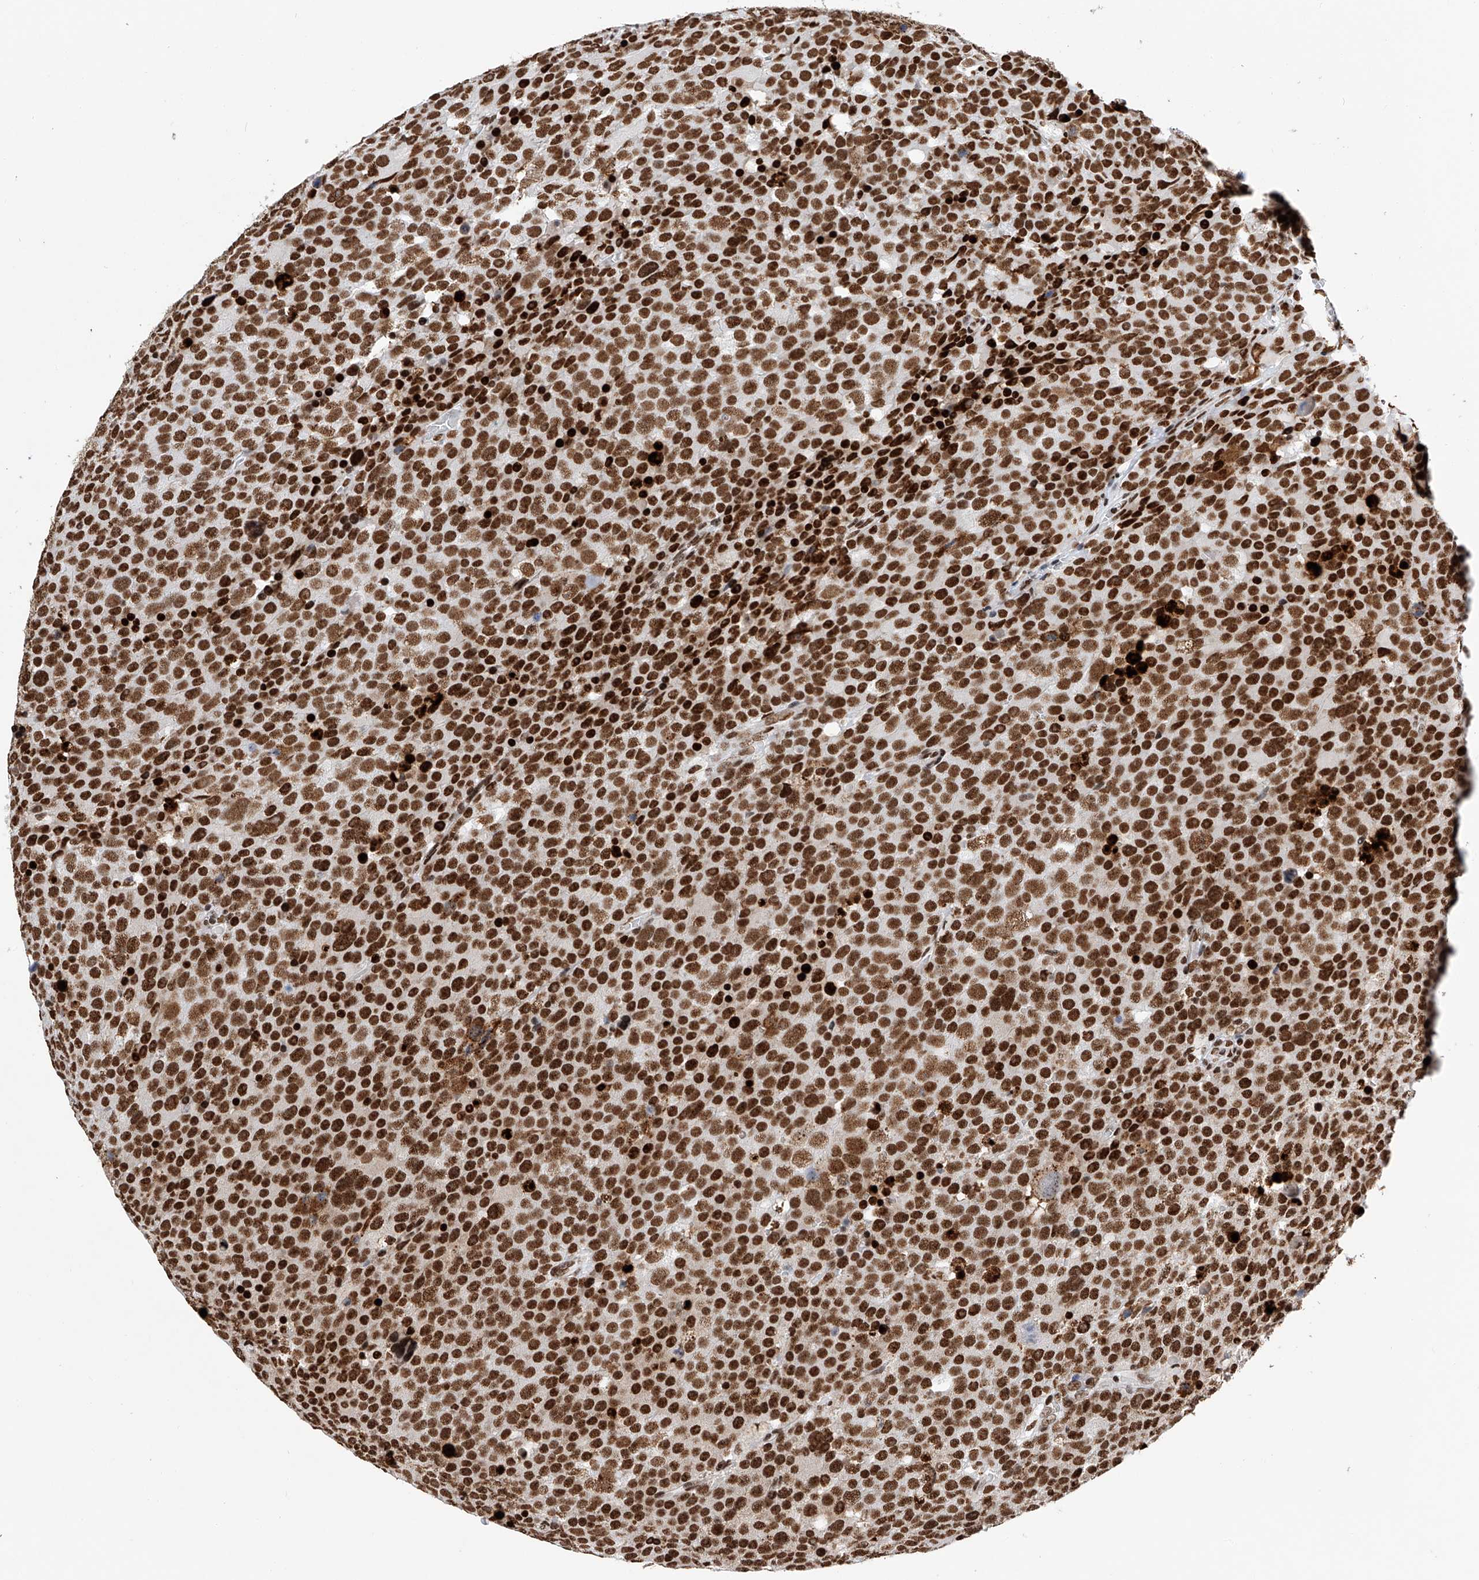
{"staining": {"intensity": "strong", "quantity": ">75%", "location": "nuclear"}, "tissue": "testis cancer", "cell_type": "Tumor cells", "image_type": "cancer", "snomed": [{"axis": "morphology", "description": "Seminoma, NOS"}, {"axis": "topography", "description": "Testis"}], "caption": "Testis cancer tissue shows strong nuclear expression in approximately >75% of tumor cells (Stains: DAB in brown, nuclei in blue, Microscopy: brightfield microscopy at high magnification).", "gene": "SRSF6", "patient": {"sex": "male", "age": 71}}